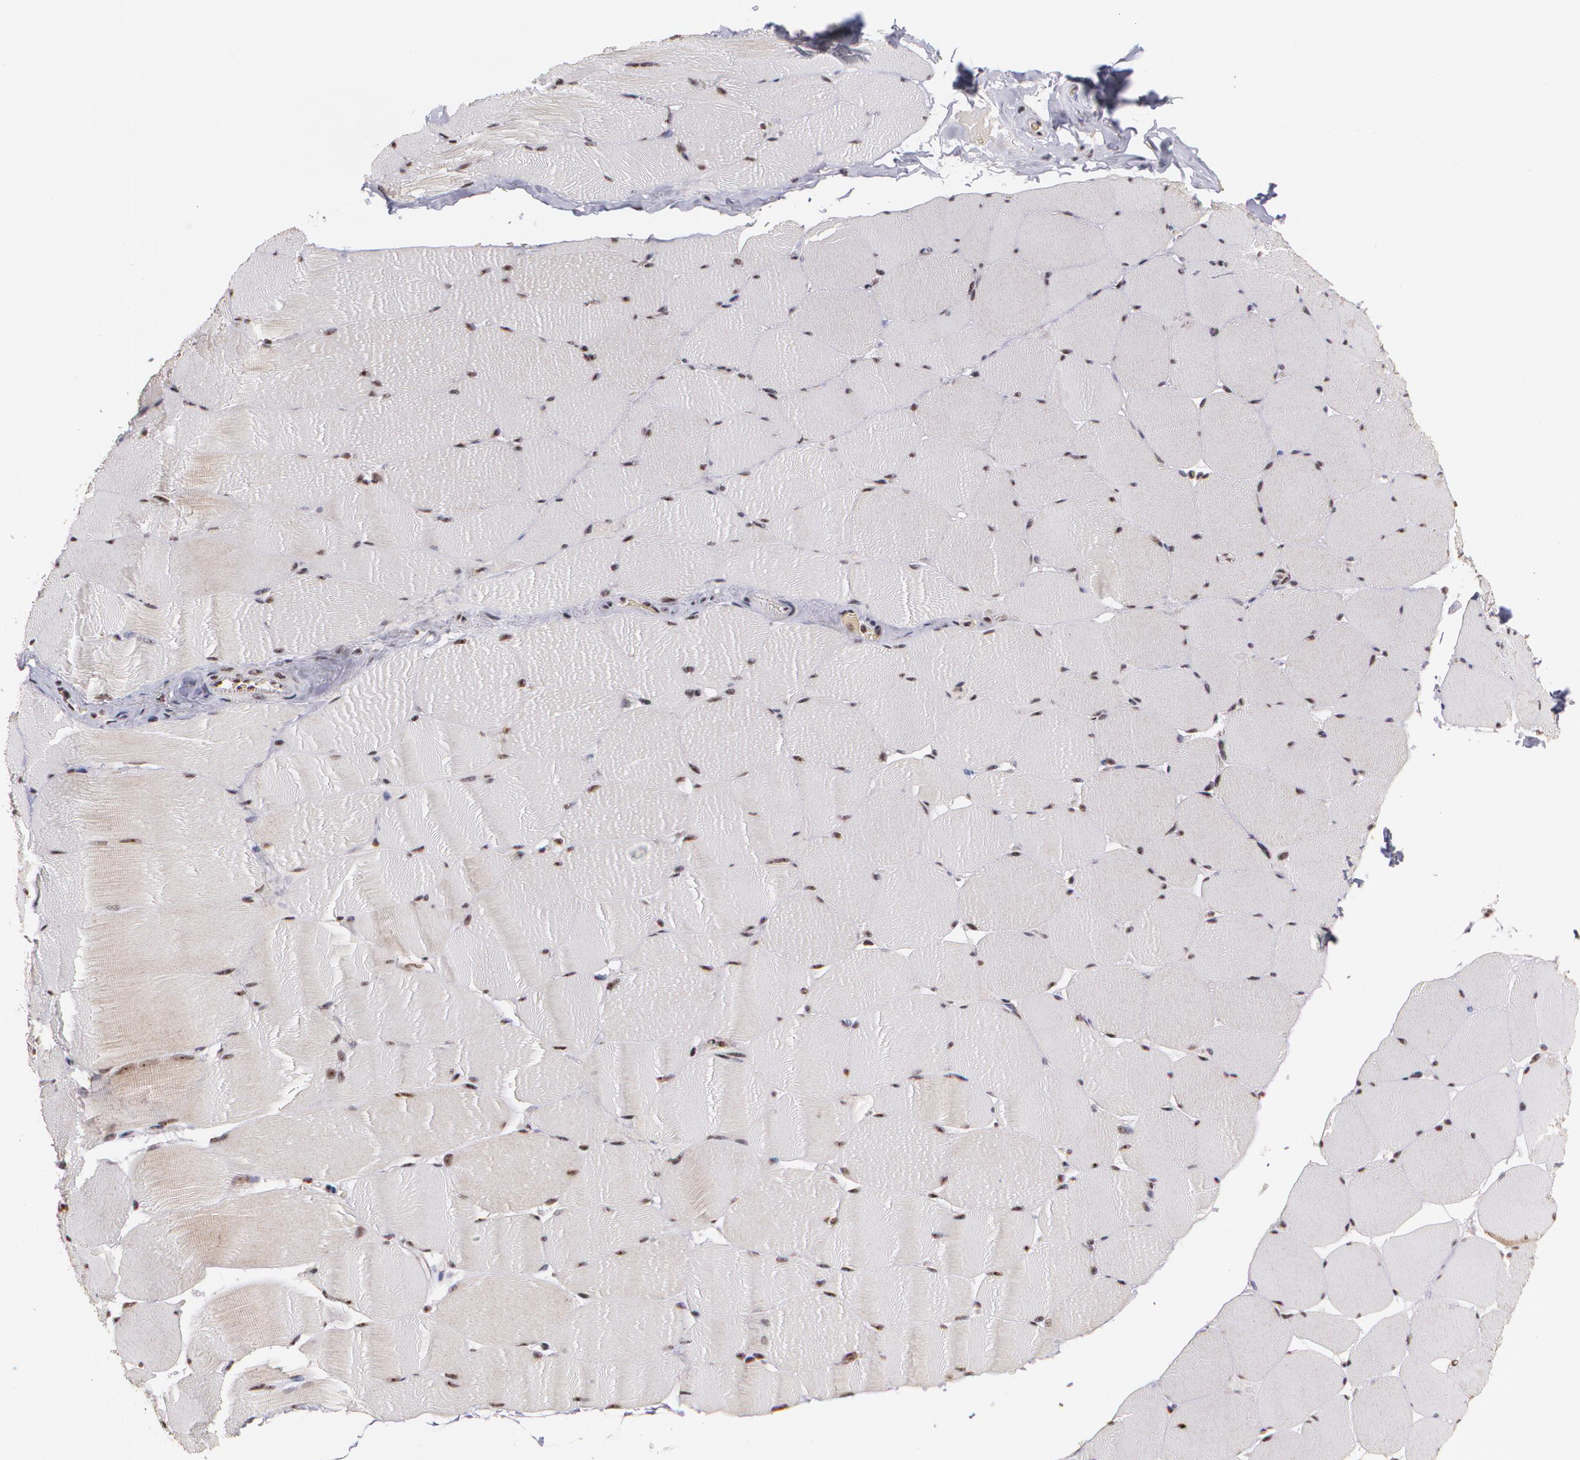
{"staining": {"intensity": "weak", "quantity": ">75%", "location": "nuclear"}, "tissue": "skeletal muscle", "cell_type": "Myocytes", "image_type": "normal", "snomed": [{"axis": "morphology", "description": "Normal tissue, NOS"}, {"axis": "topography", "description": "Skeletal muscle"}], "caption": "Protein analysis of normal skeletal muscle exhibits weak nuclear positivity in about >75% of myocytes.", "gene": "C6orf15", "patient": {"sex": "male", "age": 62}}